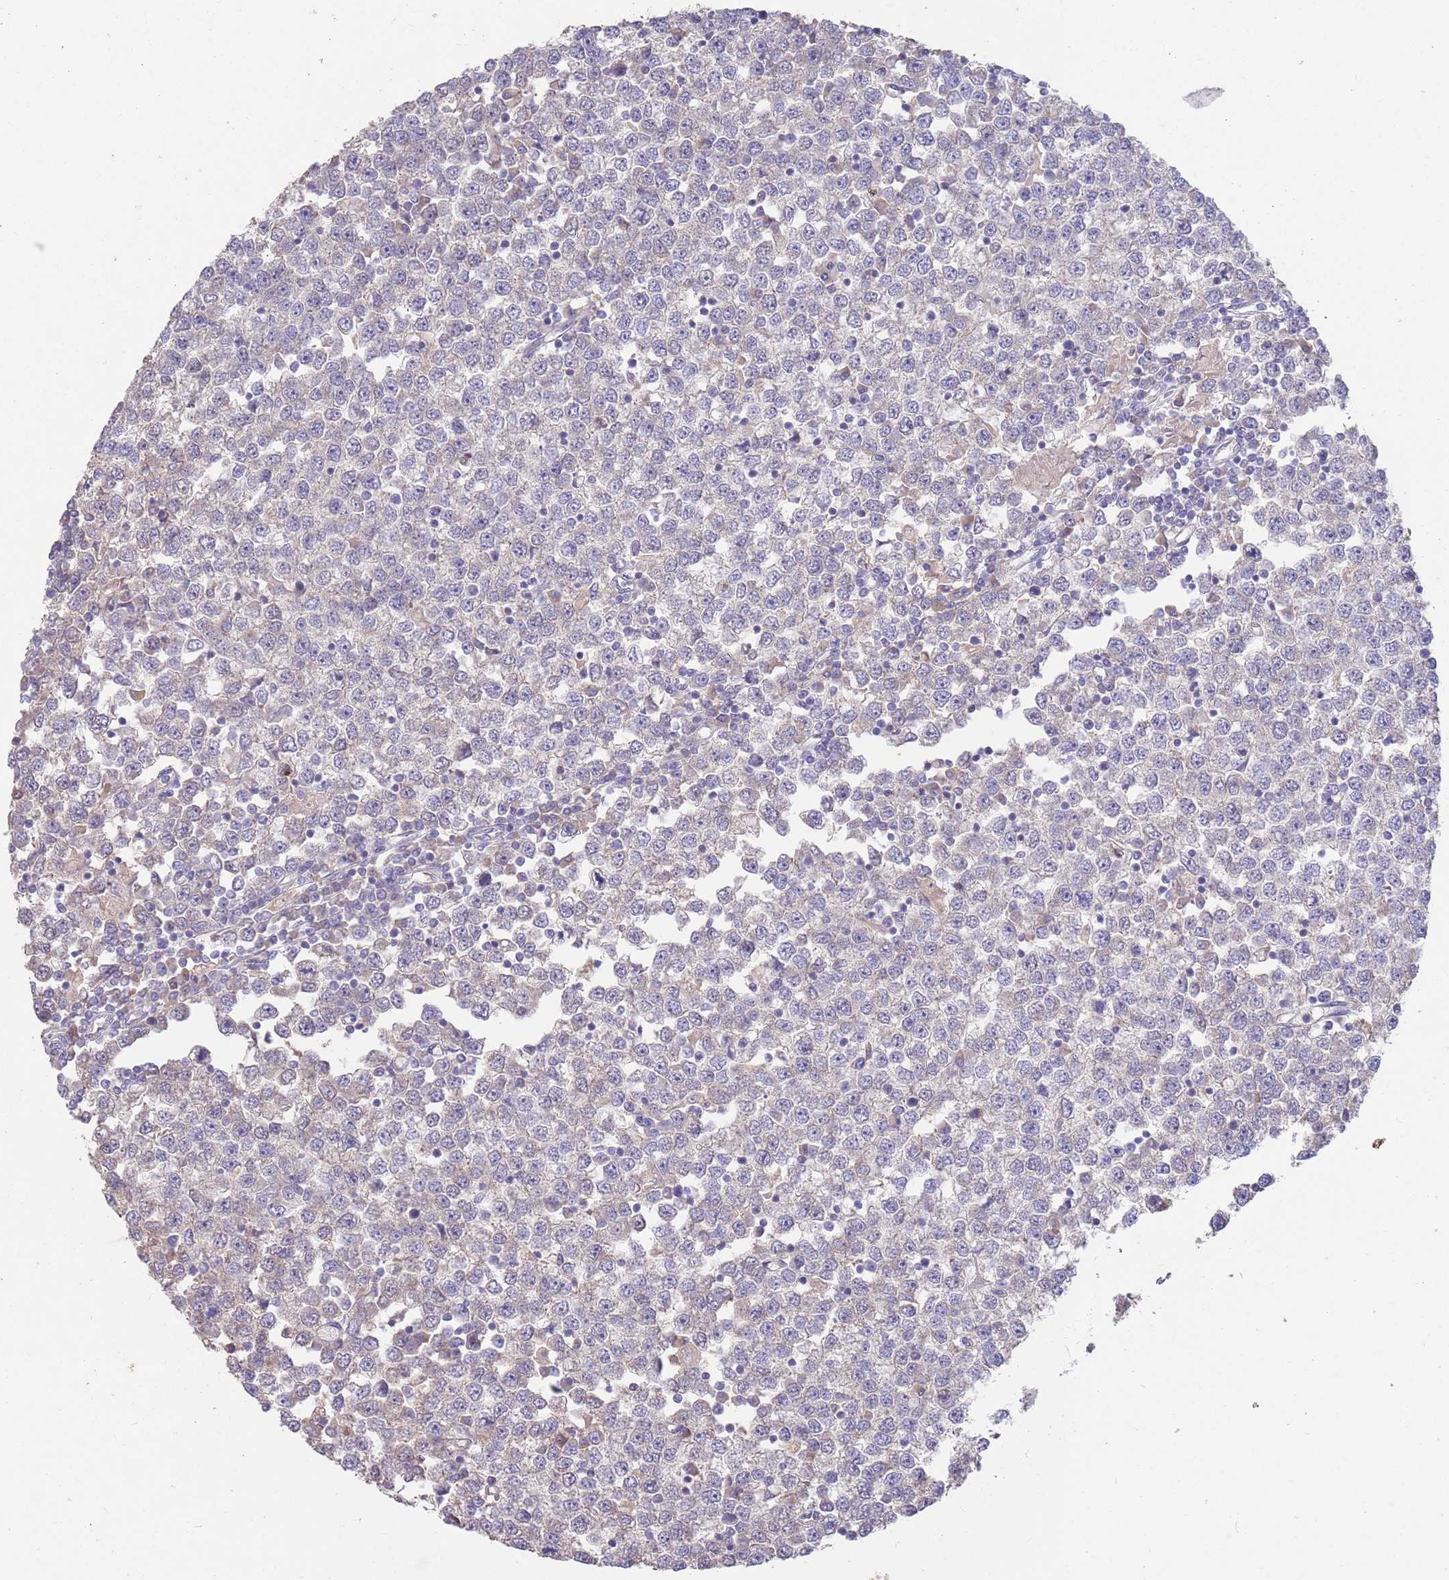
{"staining": {"intensity": "negative", "quantity": "none", "location": "none"}, "tissue": "testis cancer", "cell_type": "Tumor cells", "image_type": "cancer", "snomed": [{"axis": "morphology", "description": "Seminoma, NOS"}, {"axis": "topography", "description": "Testis"}], "caption": "Tumor cells show no significant protein staining in testis cancer.", "gene": "MEI1", "patient": {"sex": "male", "age": 65}}